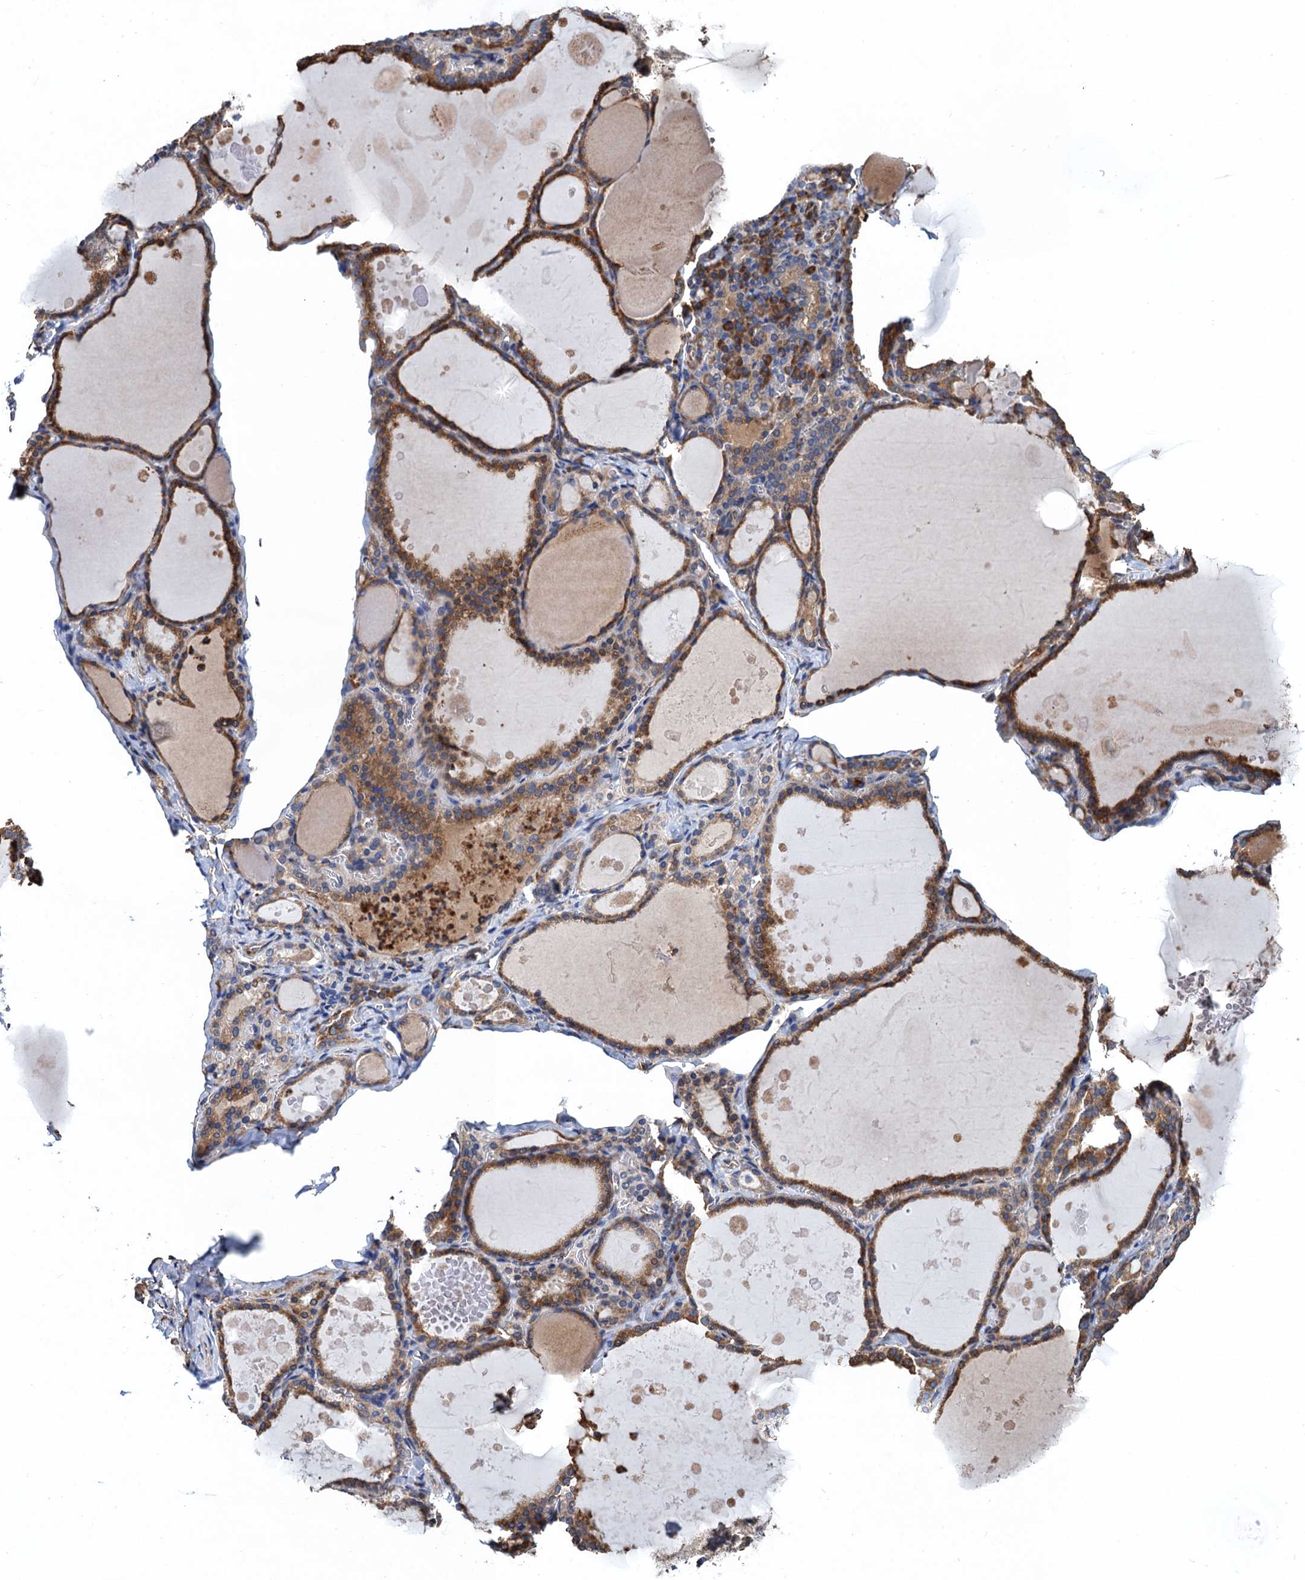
{"staining": {"intensity": "moderate", "quantity": ">75%", "location": "cytoplasmic/membranous"}, "tissue": "thyroid gland", "cell_type": "Glandular cells", "image_type": "normal", "snomed": [{"axis": "morphology", "description": "Normal tissue, NOS"}, {"axis": "topography", "description": "Thyroid gland"}], "caption": "A medium amount of moderate cytoplasmic/membranous expression is seen in about >75% of glandular cells in unremarkable thyroid gland. (IHC, brightfield microscopy, high magnification).", "gene": "CNNM1", "patient": {"sex": "male", "age": 56}}